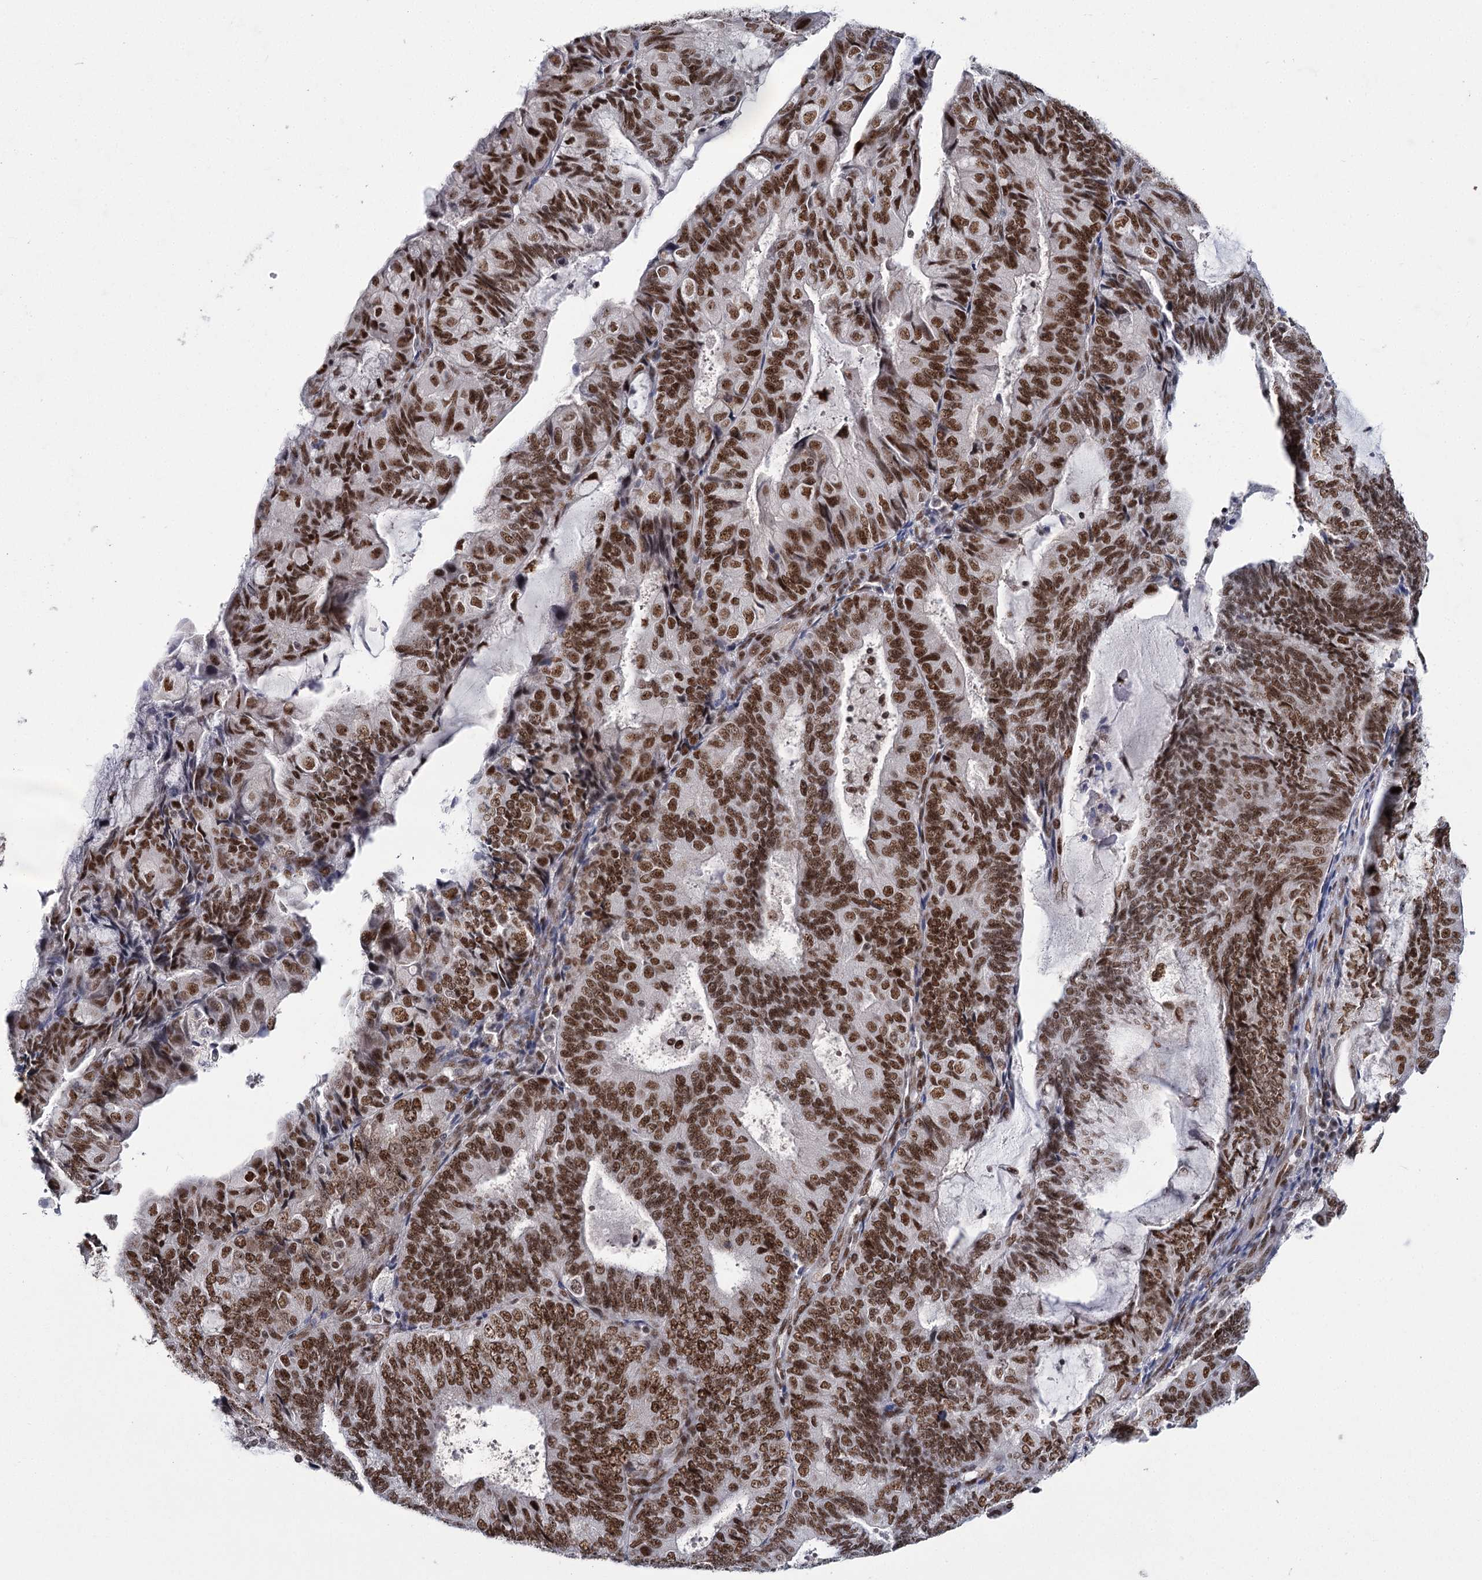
{"staining": {"intensity": "strong", "quantity": ">75%", "location": "nuclear"}, "tissue": "endometrial cancer", "cell_type": "Tumor cells", "image_type": "cancer", "snomed": [{"axis": "morphology", "description": "Adenocarcinoma, NOS"}, {"axis": "topography", "description": "Endometrium"}], "caption": "Adenocarcinoma (endometrial) stained with a brown dye demonstrates strong nuclear positive expression in about >75% of tumor cells.", "gene": "SCAF8", "patient": {"sex": "female", "age": 81}}